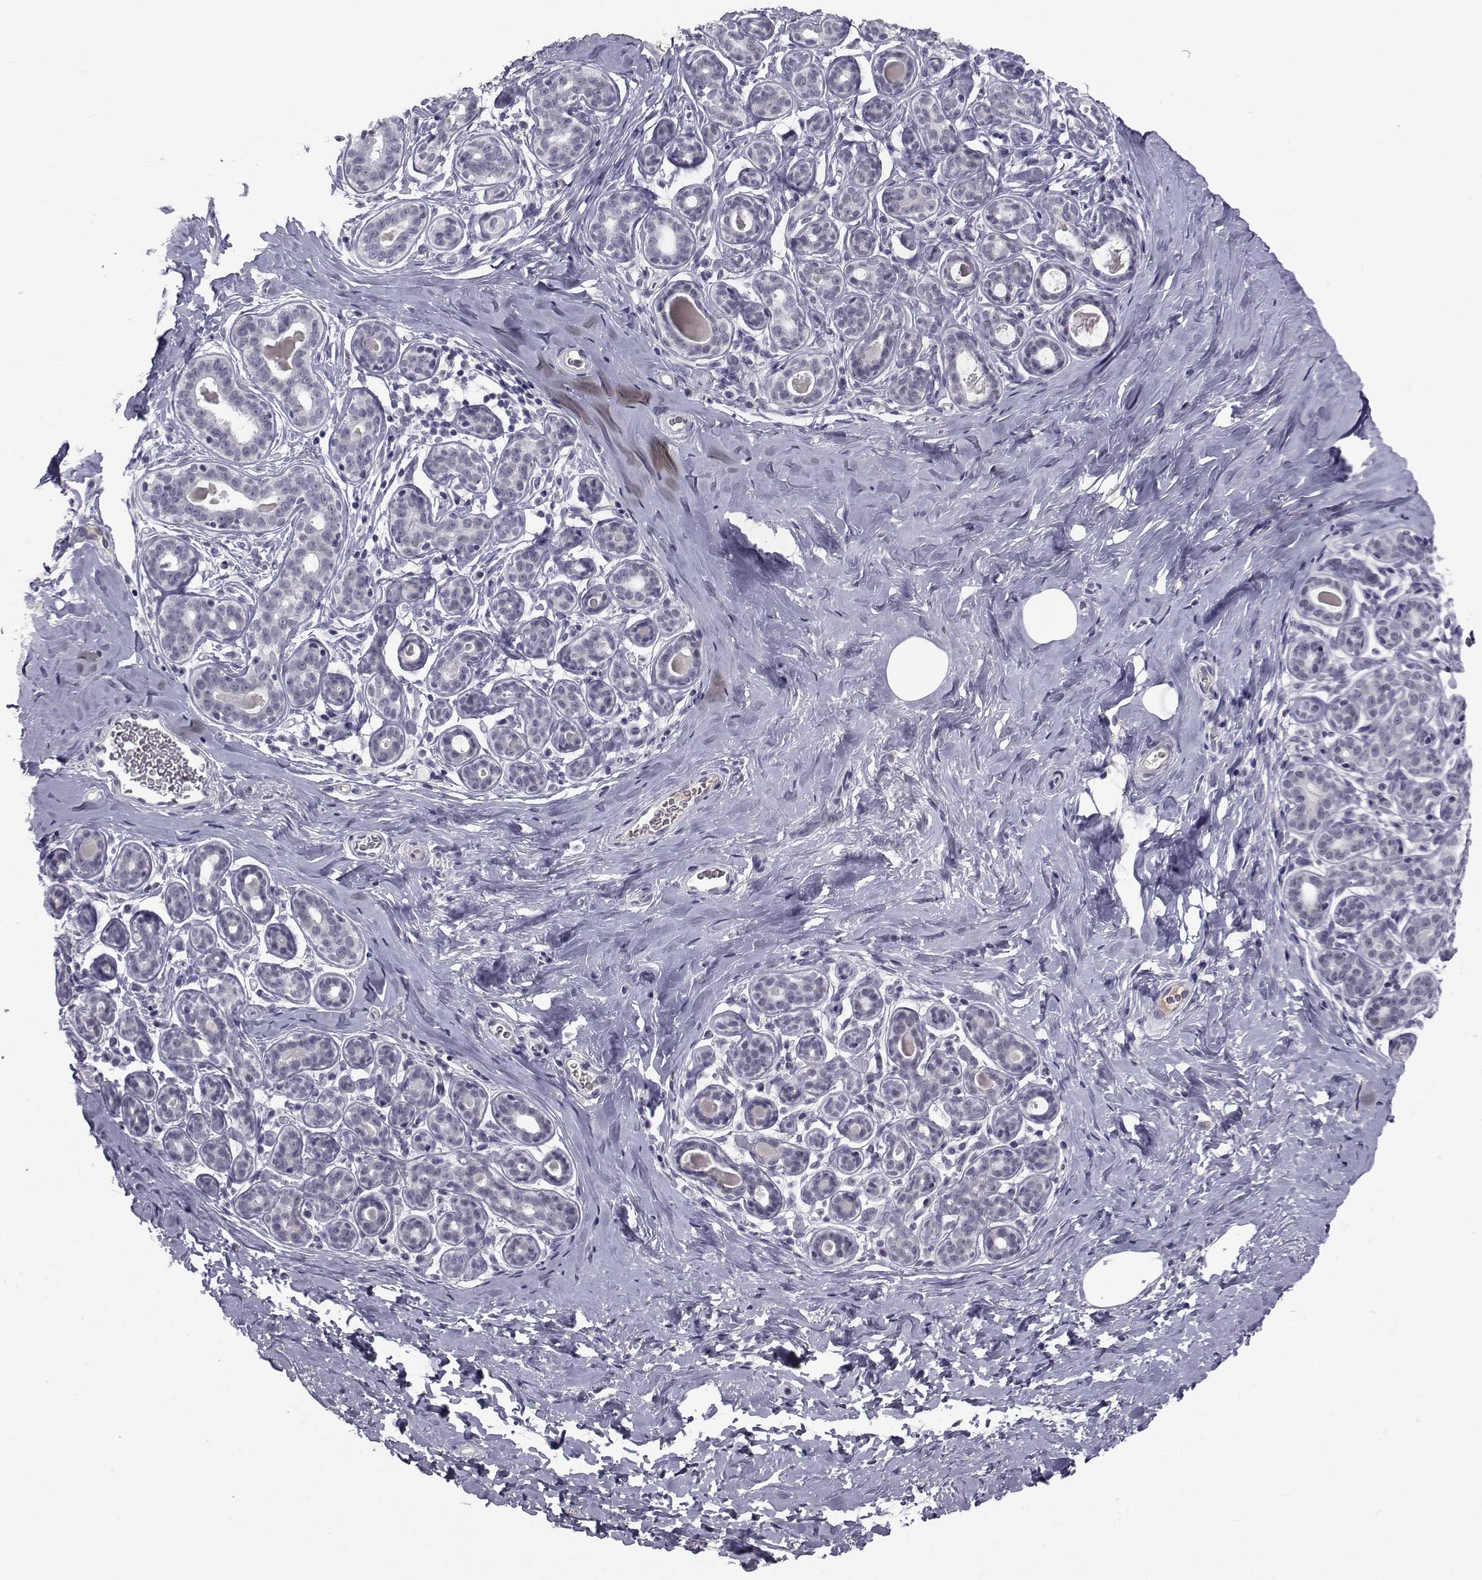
{"staining": {"intensity": "negative", "quantity": "none", "location": "none"}, "tissue": "breast", "cell_type": "Adipocytes", "image_type": "normal", "snomed": [{"axis": "morphology", "description": "Normal tissue, NOS"}, {"axis": "topography", "description": "Skin"}, {"axis": "topography", "description": "Breast"}], "caption": "IHC image of benign breast: breast stained with DAB exhibits no significant protein expression in adipocytes.", "gene": "PAX2", "patient": {"sex": "female", "age": 43}}